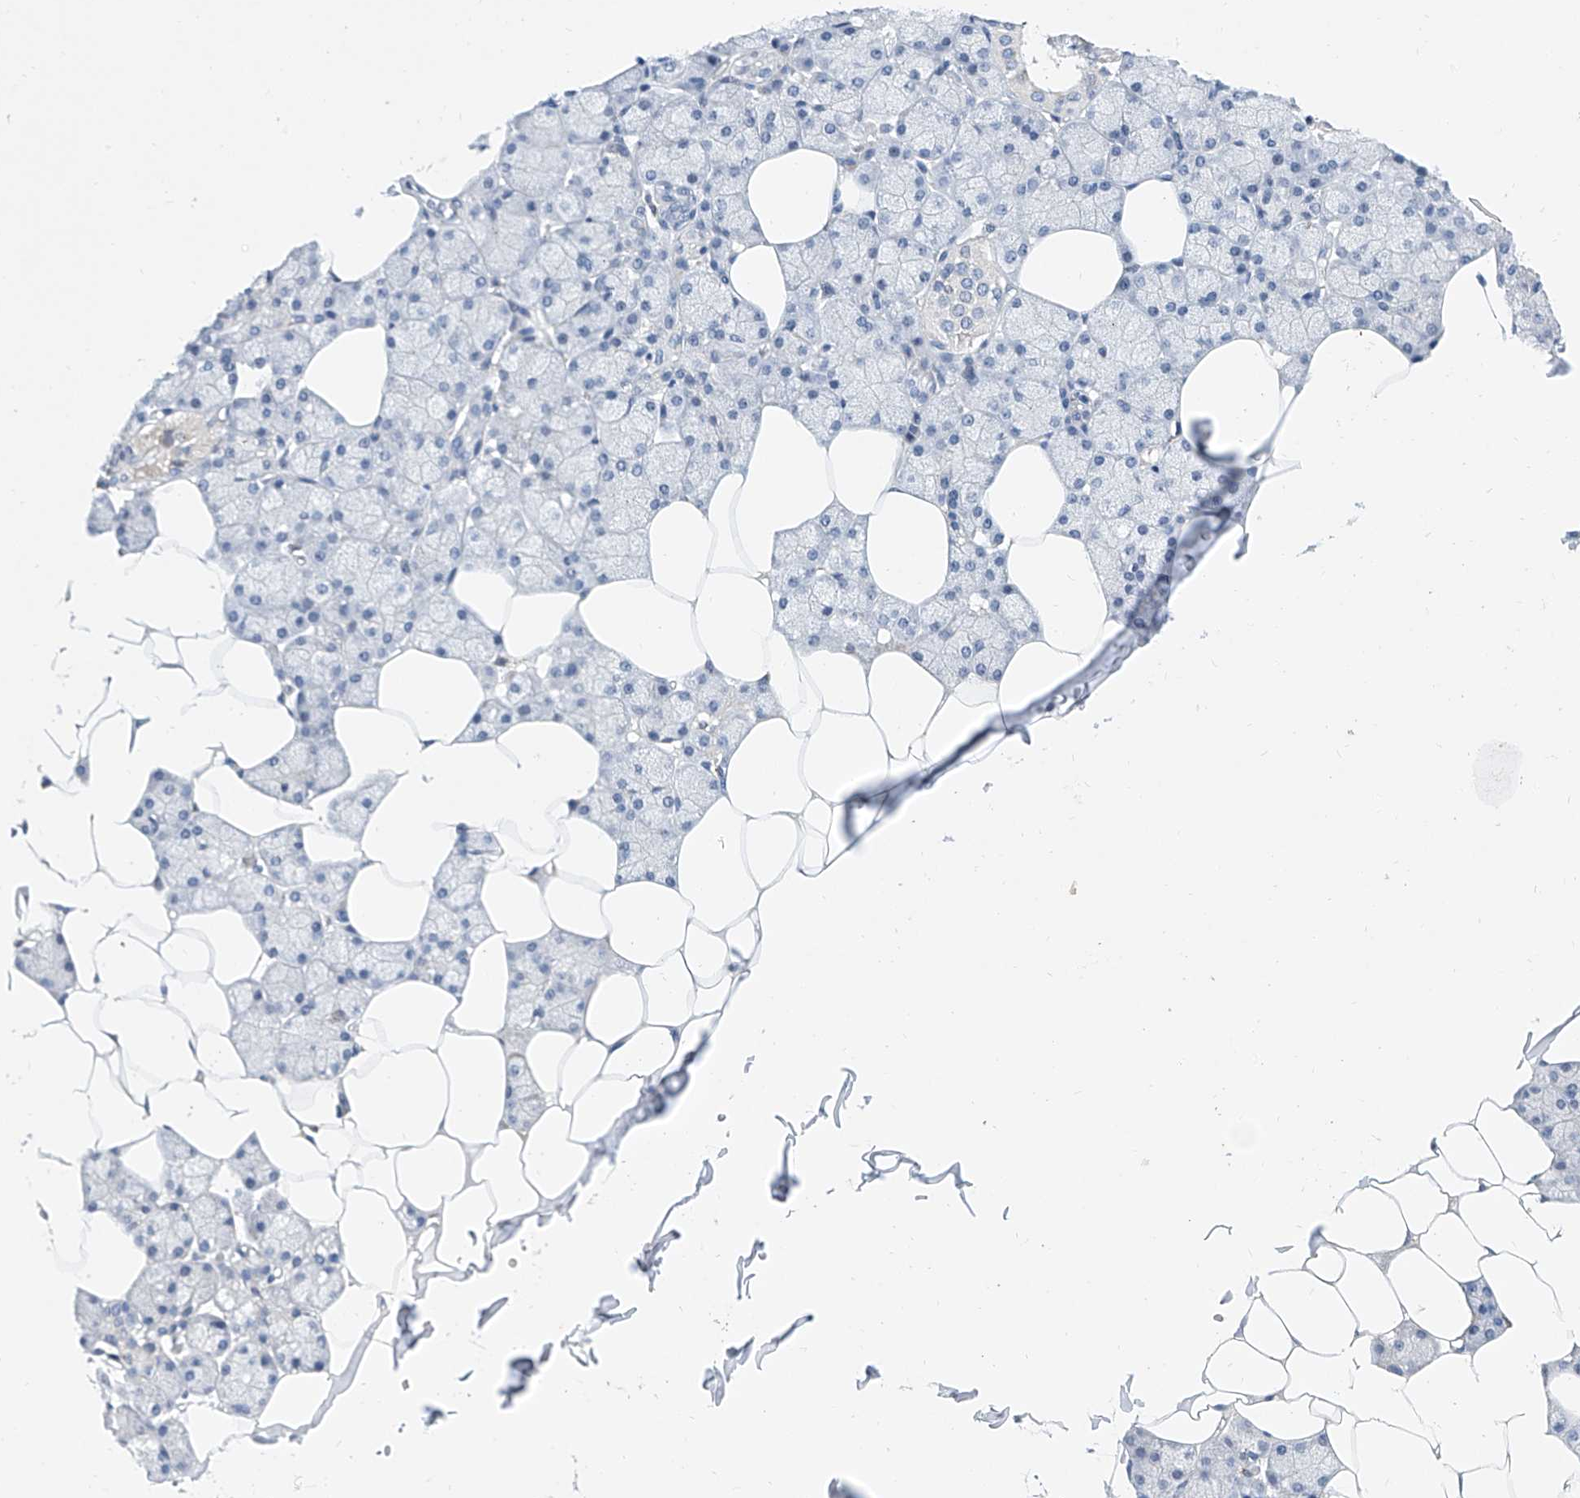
{"staining": {"intensity": "moderate", "quantity": "25%-75%", "location": "cytoplasmic/membranous"}, "tissue": "salivary gland", "cell_type": "Glandular cells", "image_type": "normal", "snomed": [{"axis": "morphology", "description": "Normal tissue, NOS"}, {"axis": "topography", "description": "Salivary gland"}], "caption": "IHC of unremarkable human salivary gland displays medium levels of moderate cytoplasmic/membranous positivity in about 25%-75% of glandular cells. (DAB (3,3'-diaminobenzidine) IHC with brightfield microscopy, high magnification).", "gene": "BPTF", "patient": {"sex": "male", "age": 62}}